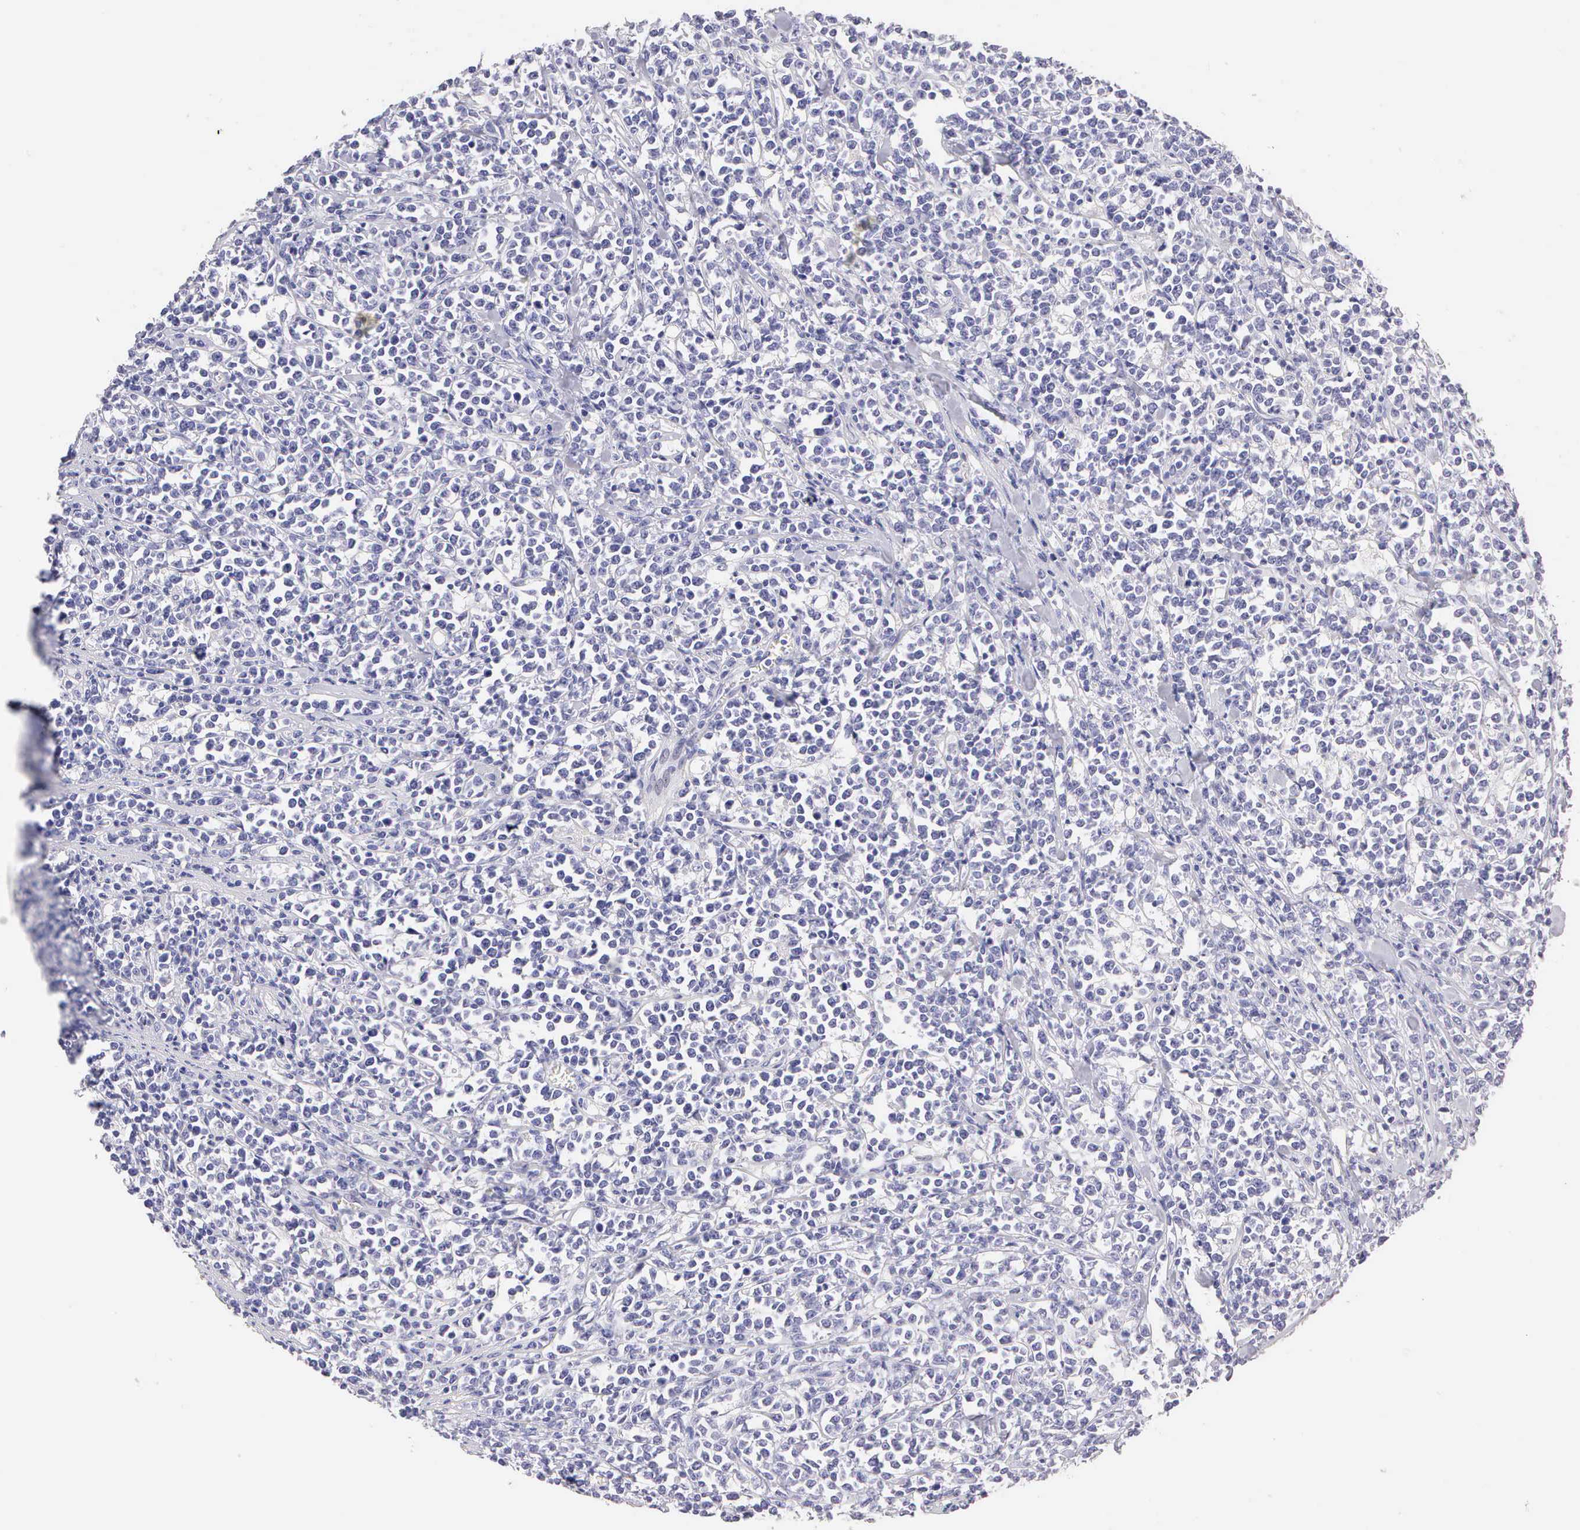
{"staining": {"intensity": "negative", "quantity": "none", "location": "none"}, "tissue": "lymphoma", "cell_type": "Tumor cells", "image_type": "cancer", "snomed": [{"axis": "morphology", "description": "Malignant lymphoma, non-Hodgkin's type, High grade"}, {"axis": "topography", "description": "Small intestine"}, {"axis": "topography", "description": "Colon"}], "caption": "Lymphoma was stained to show a protein in brown. There is no significant expression in tumor cells.", "gene": "KRT17", "patient": {"sex": "male", "age": 8}}